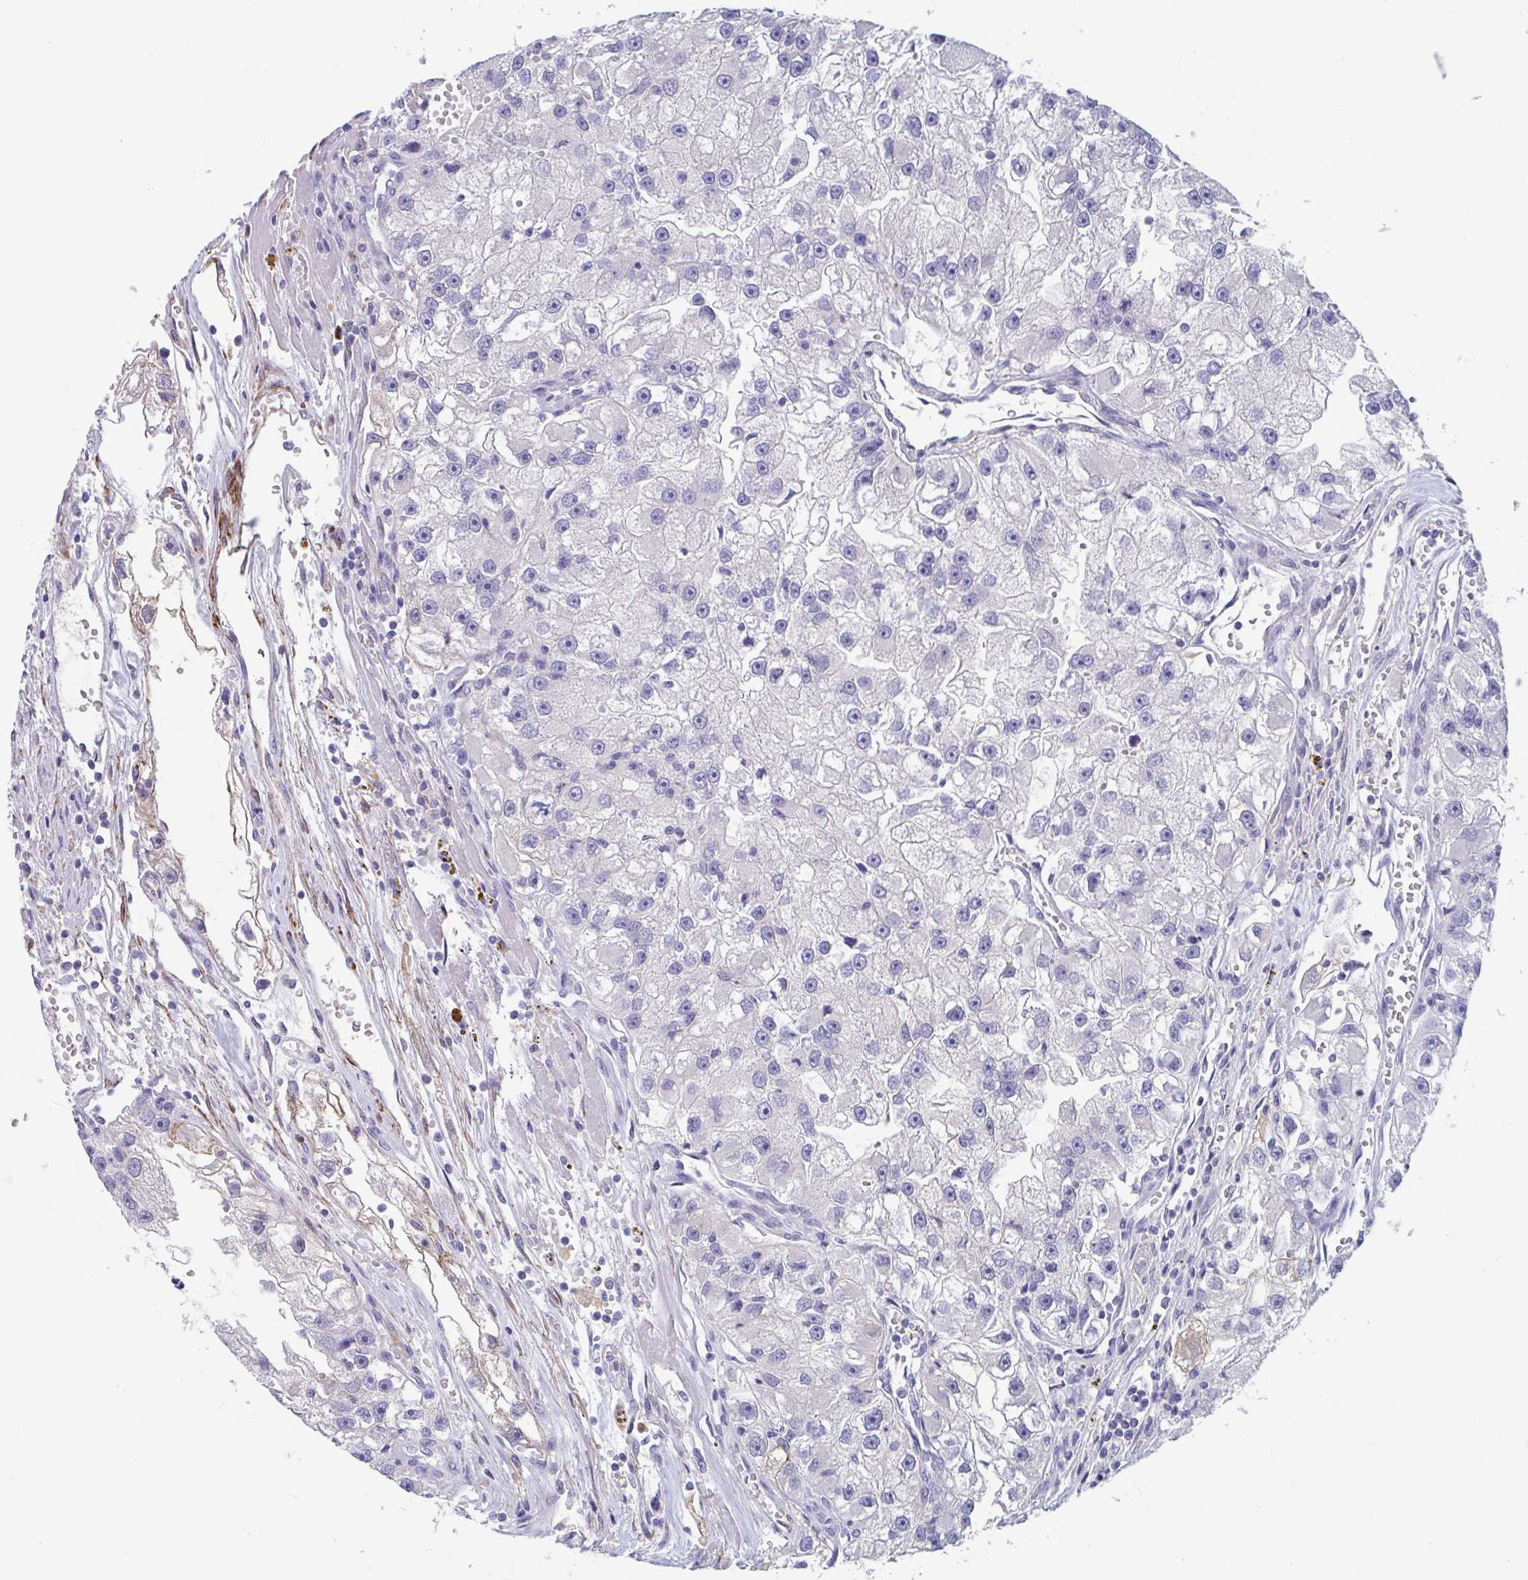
{"staining": {"intensity": "negative", "quantity": "none", "location": "none"}, "tissue": "renal cancer", "cell_type": "Tumor cells", "image_type": "cancer", "snomed": [{"axis": "morphology", "description": "Adenocarcinoma, NOS"}, {"axis": "topography", "description": "Kidney"}], "caption": "A micrograph of human renal adenocarcinoma is negative for staining in tumor cells.", "gene": "ZNHIT2", "patient": {"sex": "male", "age": 63}}